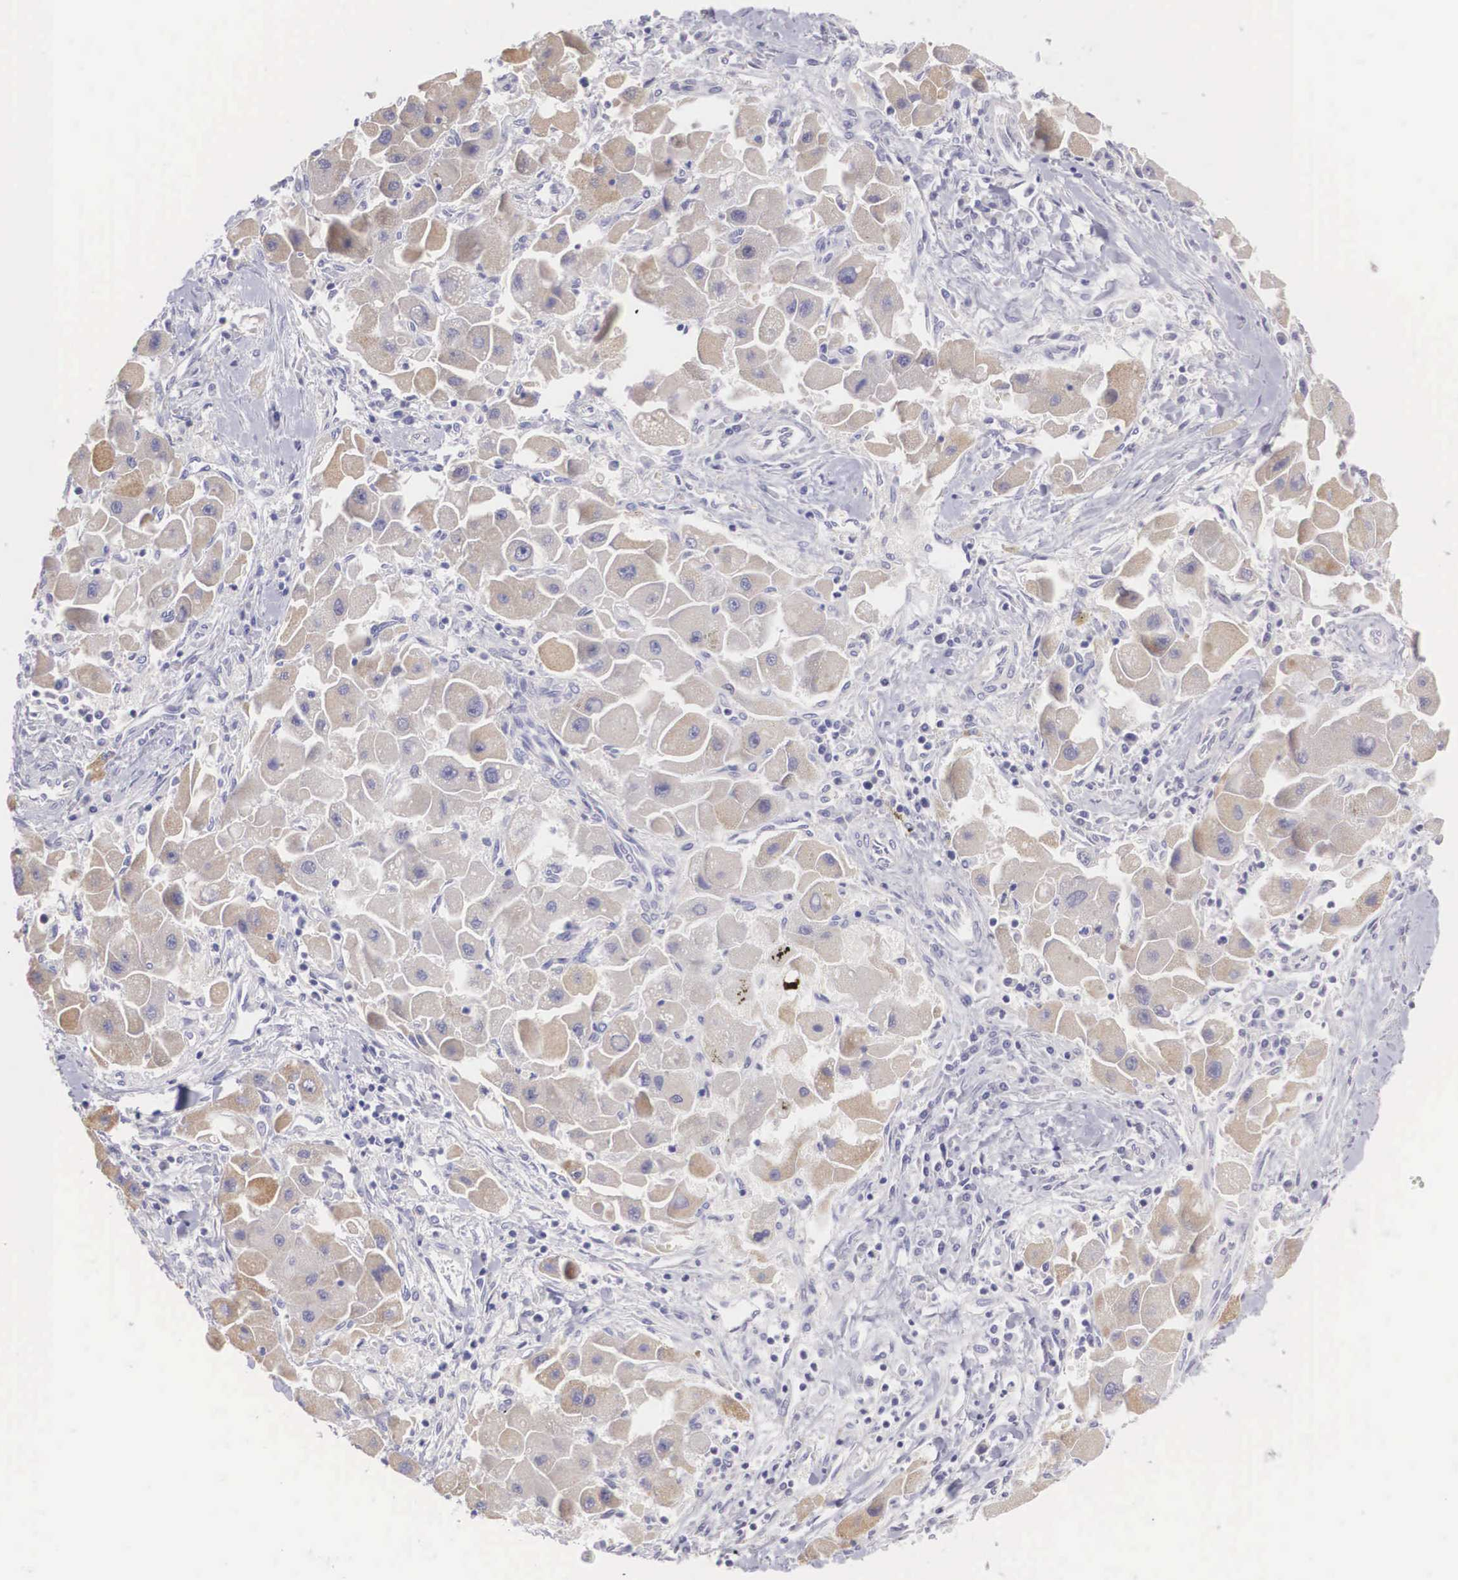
{"staining": {"intensity": "negative", "quantity": "none", "location": "none"}, "tissue": "liver cancer", "cell_type": "Tumor cells", "image_type": "cancer", "snomed": [{"axis": "morphology", "description": "Carcinoma, Hepatocellular, NOS"}, {"axis": "topography", "description": "Liver"}], "caption": "A high-resolution image shows immunohistochemistry (IHC) staining of liver hepatocellular carcinoma, which demonstrates no significant staining in tumor cells. The staining is performed using DAB (3,3'-diaminobenzidine) brown chromogen with nuclei counter-stained in using hematoxylin.", "gene": "TXLNG", "patient": {"sex": "male", "age": 24}}